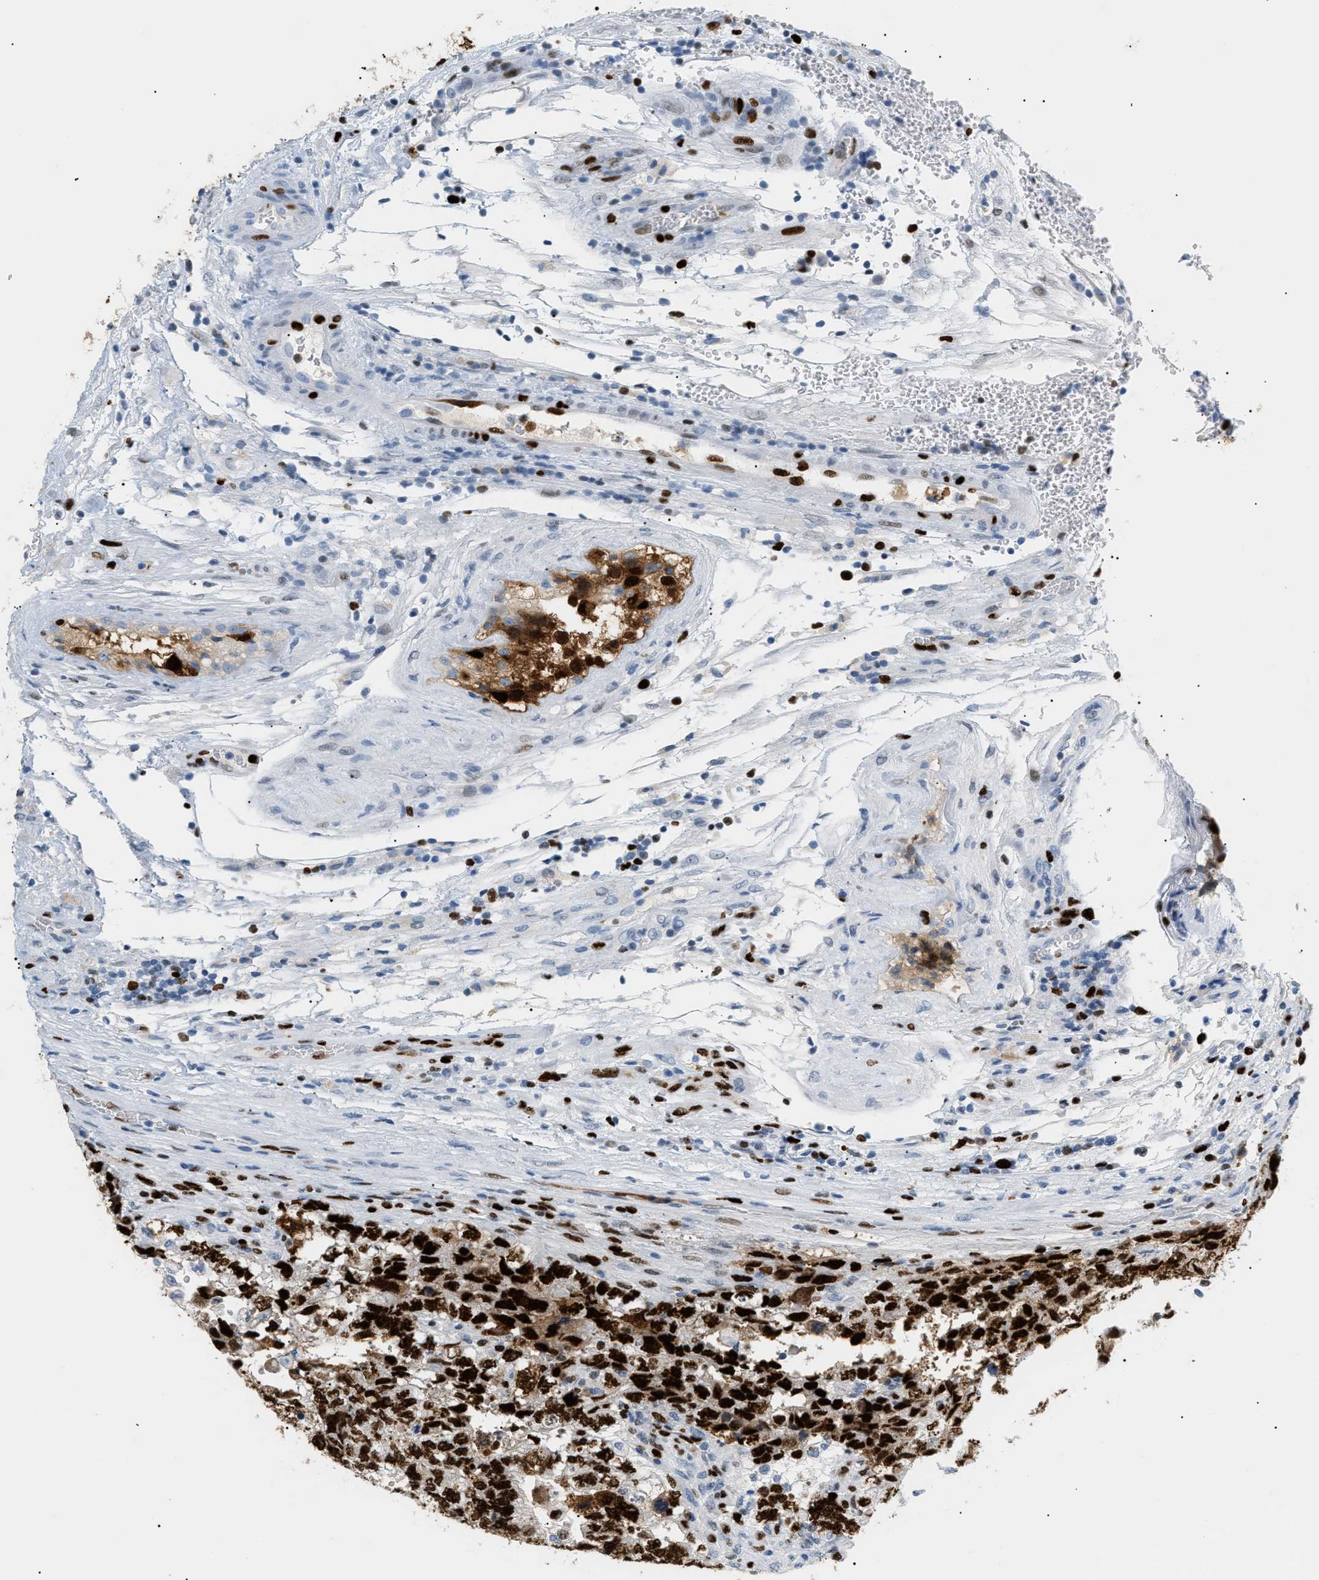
{"staining": {"intensity": "strong", "quantity": ">75%", "location": "cytoplasmic/membranous,nuclear"}, "tissue": "testis cancer", "cell_type": "Tumor cells", "image_type": "cancer", "snomed": [{"axis": "morphology", "description": "Carcinoma, Embryonal, NOS"}, {"axis": "topography", "description": "Testis"}], "caption": "Testis cancer (embryonal carcinoma) was stained to show a protein in brown. There is high levels of strong cytoplasmic/membranous and nuclear staining in approximately >75% of tumor cells.", "gene": "MCM7", "patient": {"sex": "male", "age": 36}}